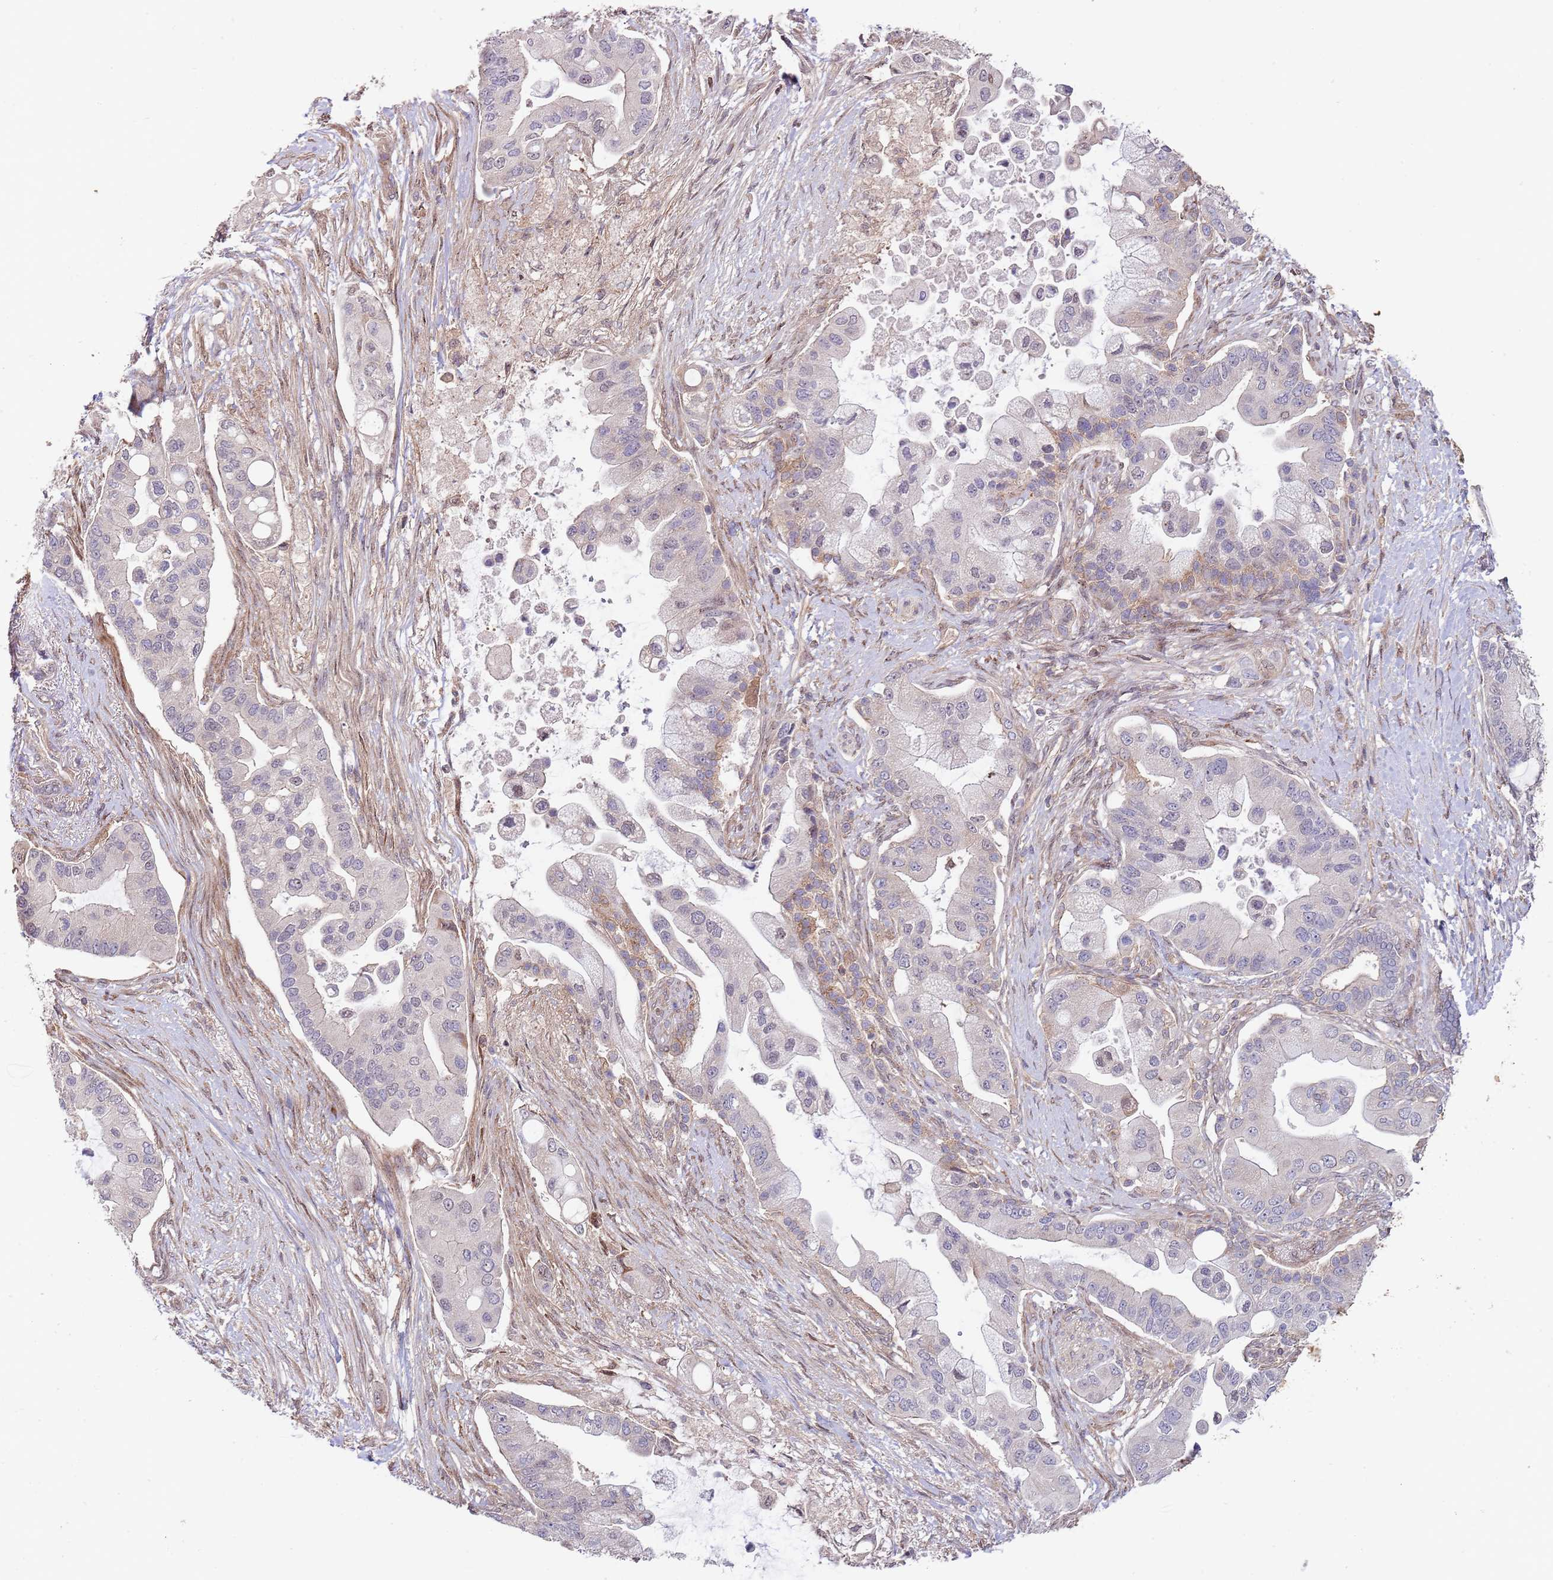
{"staining": {"intensity": "negative", "quantity": "none", "location": "none"}, "tissue": "pancreatic cancer", "cell_type": "Tumor cells", "image_type": "cancer", "snomed": [{"axis": "morphology", "description": "Adenocarcinoma, NOS"}, {"axis": "topography", "description": "Pancreas"}], "caption": "This is a micrograph of immunohistochemistry staining of pancreatic cancer (adenocarcinoma), which shows no expression in tumor cells. Brightfield microscopy of immunohistochemistry (IHC) stained with DAB (3,3'-diaminobenzidine) (brown) and hematoxylin (blue), captured at high magnification.", "gene": "RNF19B", "patient": {"sex": "male", "age": 57}}